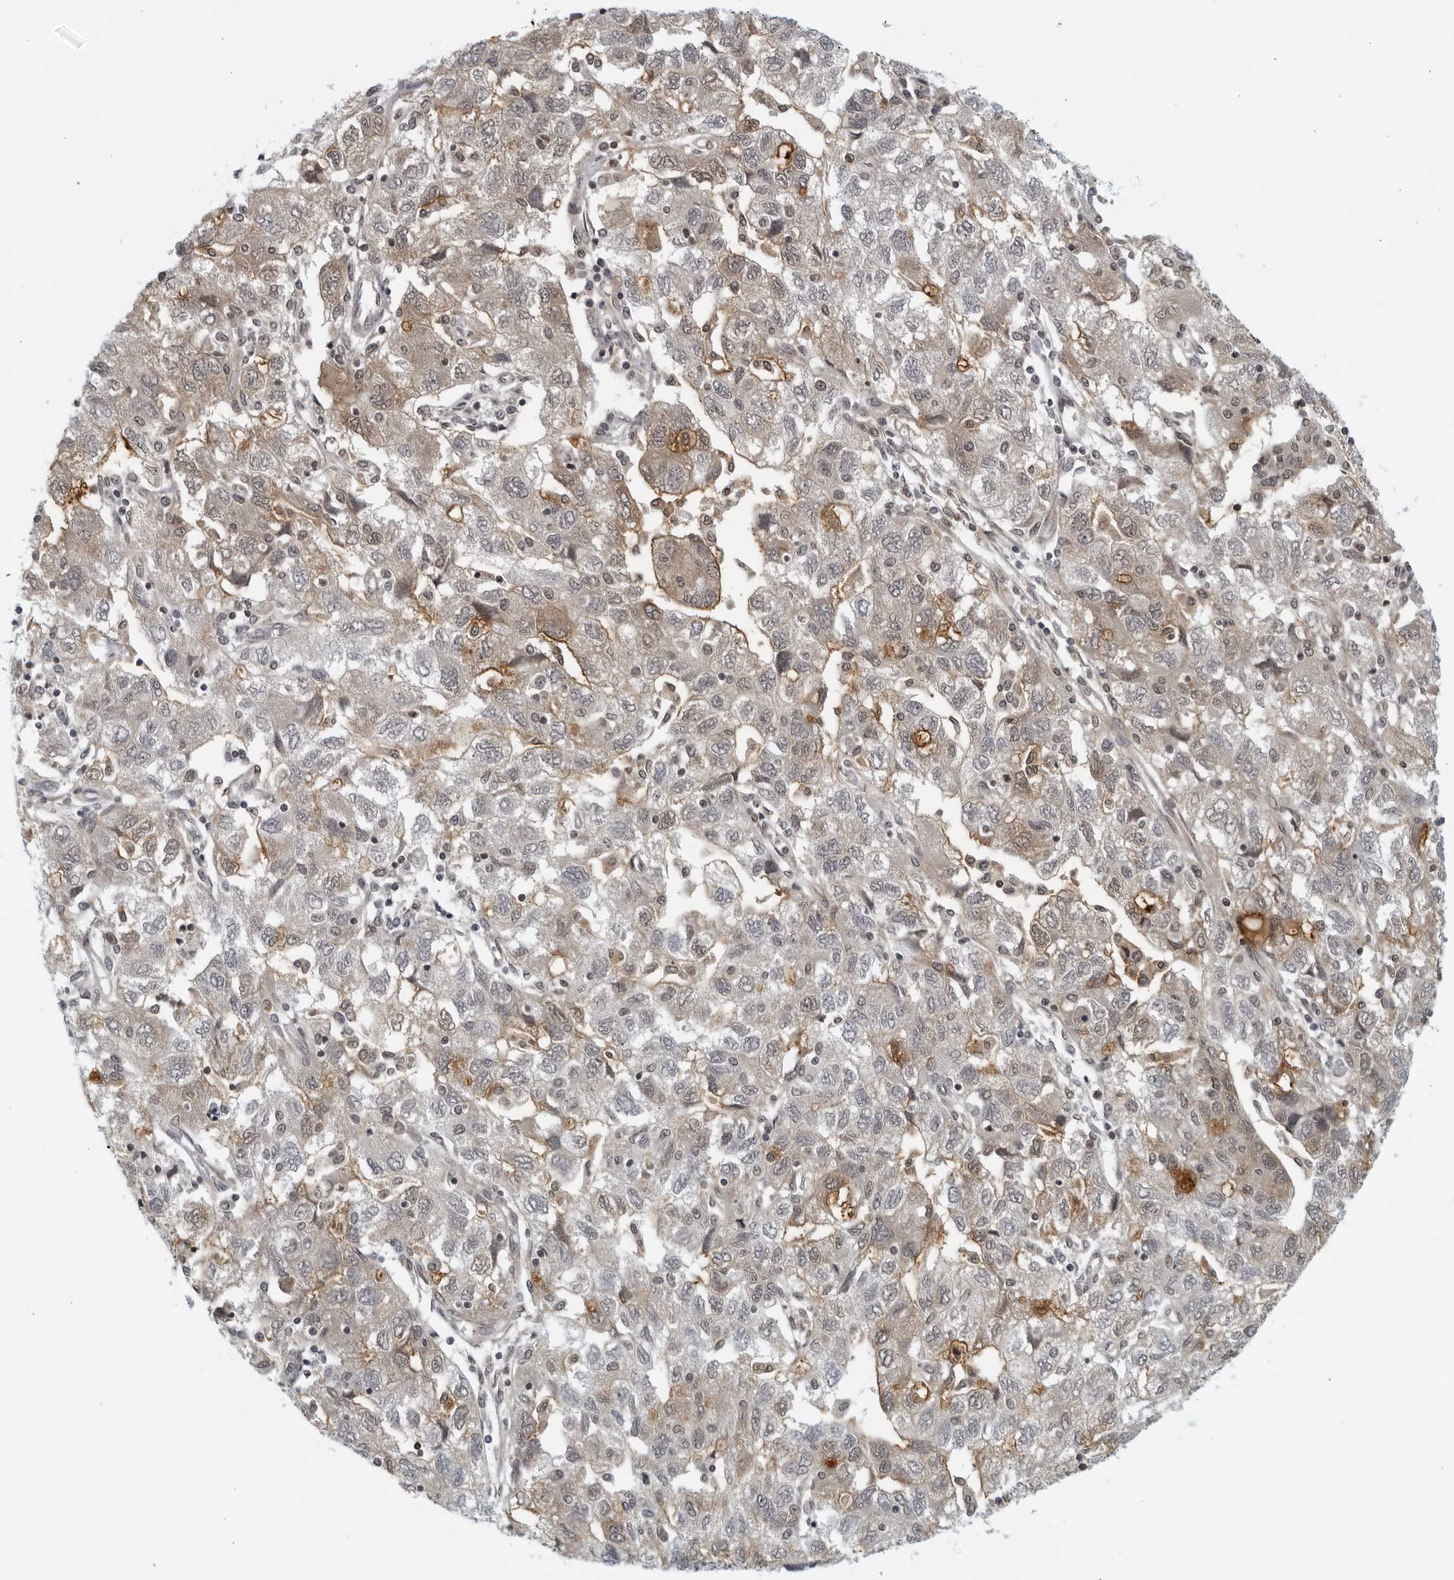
{"staining": {"intensity": "moderate", "quantity": "<25%", "location": "cytoplasmic/membranous"}, "tissue": "ovarian cancer", "cell_type": "Tumor cells", "image_type": "cancer", "snomed": [{"axis": "morphology", "description": "Carcinoma, NOS"}, {"axis": "morphology", "description": "Cystadenocarcinoma, serous, NOS"}, {"axis": "topography", "description": "Ovary"}], "caption": "Ovarian serous cystadenocarcinoma was stained to show a protein in brown. There is low levels of moderate cytoplasmic/membranous positivity in approximately <25% of tumor cells.", "gene": "RC3H1", "patient": {"sex": "female", "age": 69}}